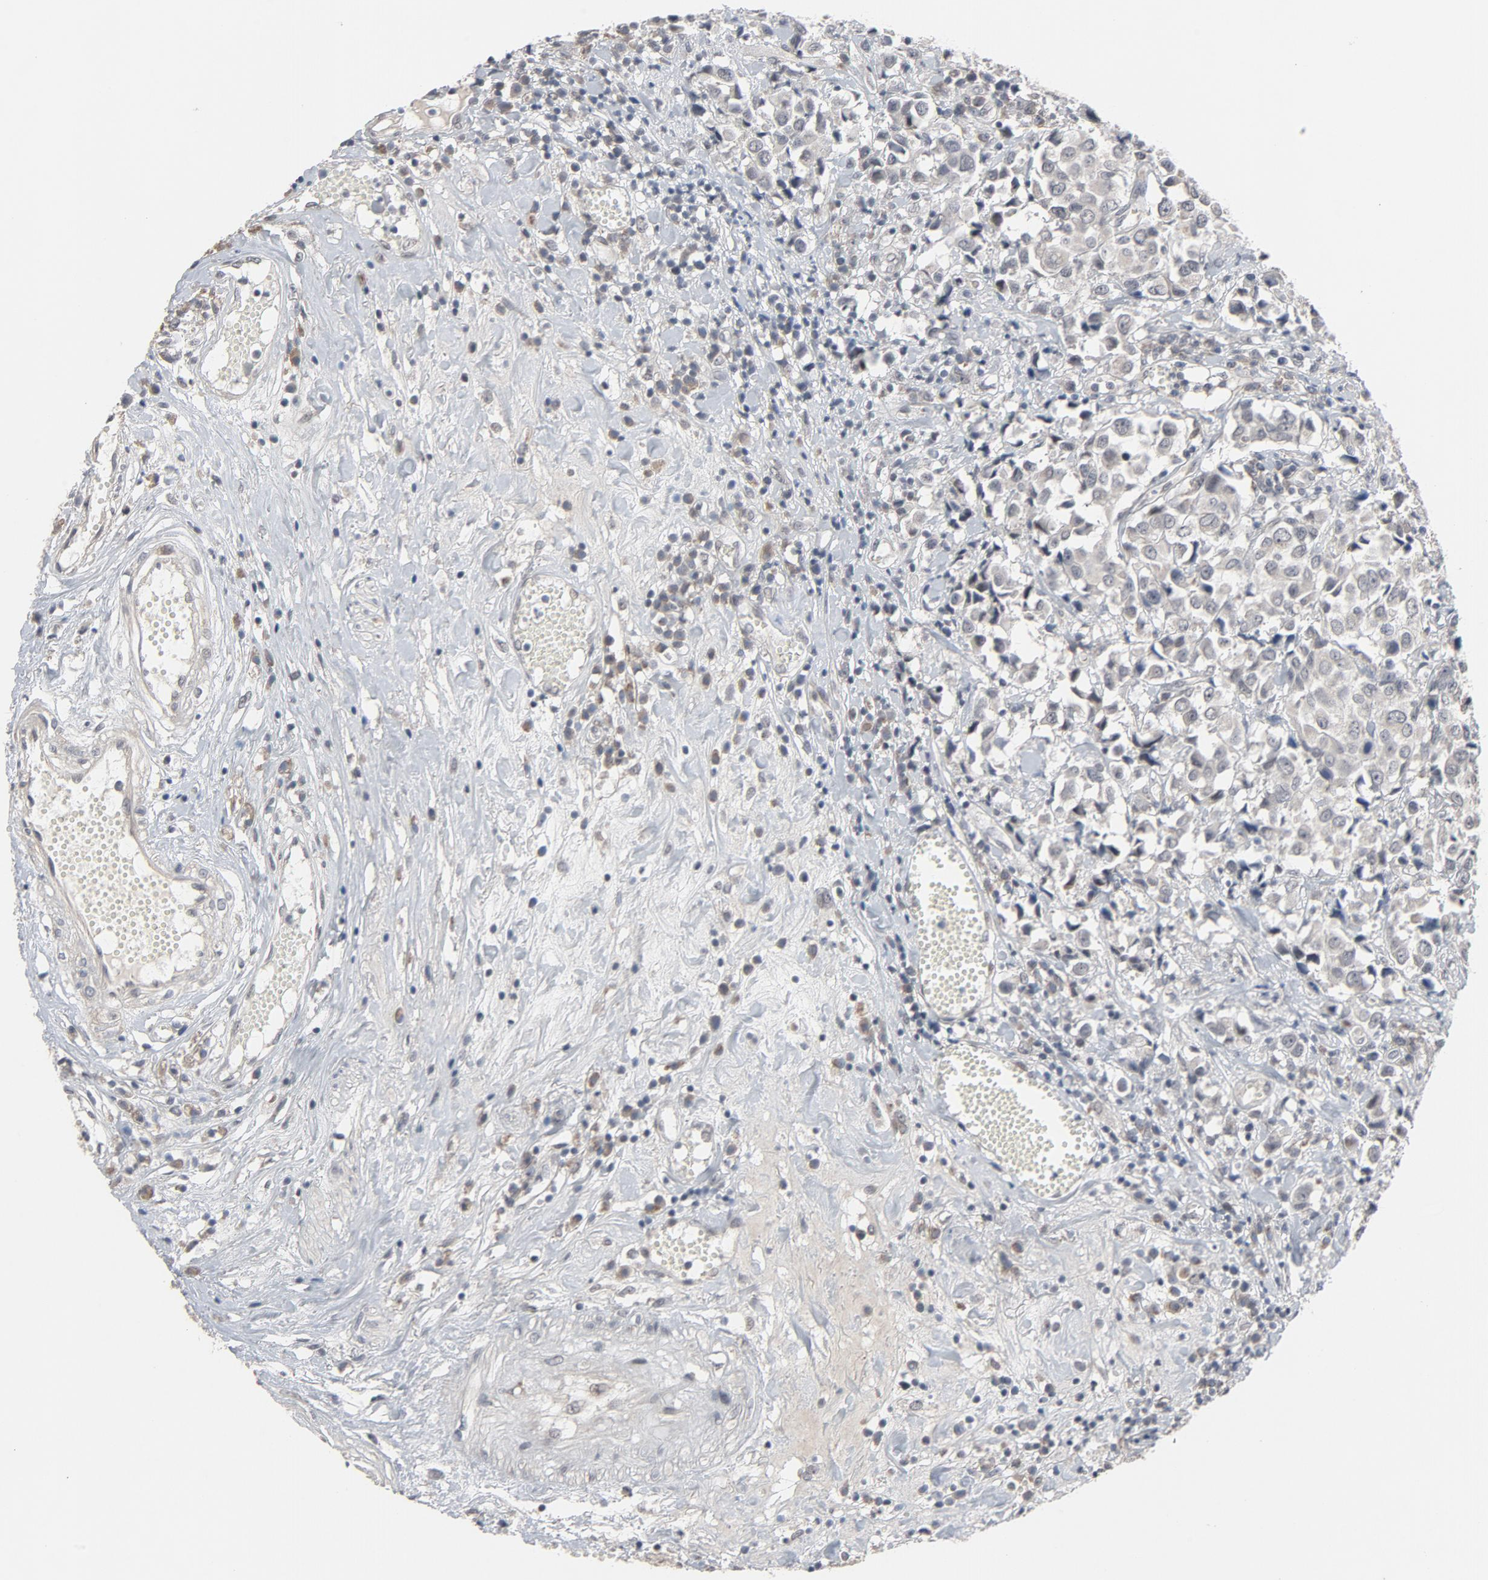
{"staining": {"intensity": "weak", "quantity": ">75%", "location": "cytoplasmic/membranous"}, "tissue": "urothelial cancer", "cell_type": "Tumor cells", "image_type": "cancer", "snomed": [{"axis": "morphology", "description": "Urothelial carcinoma, High grade"}, {"axis": "topography", "description": "Urinary bladder"}], "caption": "The photomicrograph shows immunohistochemical staining of urothelial cancer. There is weak cytoplasmic/membranous expression is present in approximately >75% of tumor cells. Nuclei are stained in blue.", "gene": "MT3", "patient": {"sex": "female", "age": 75}}